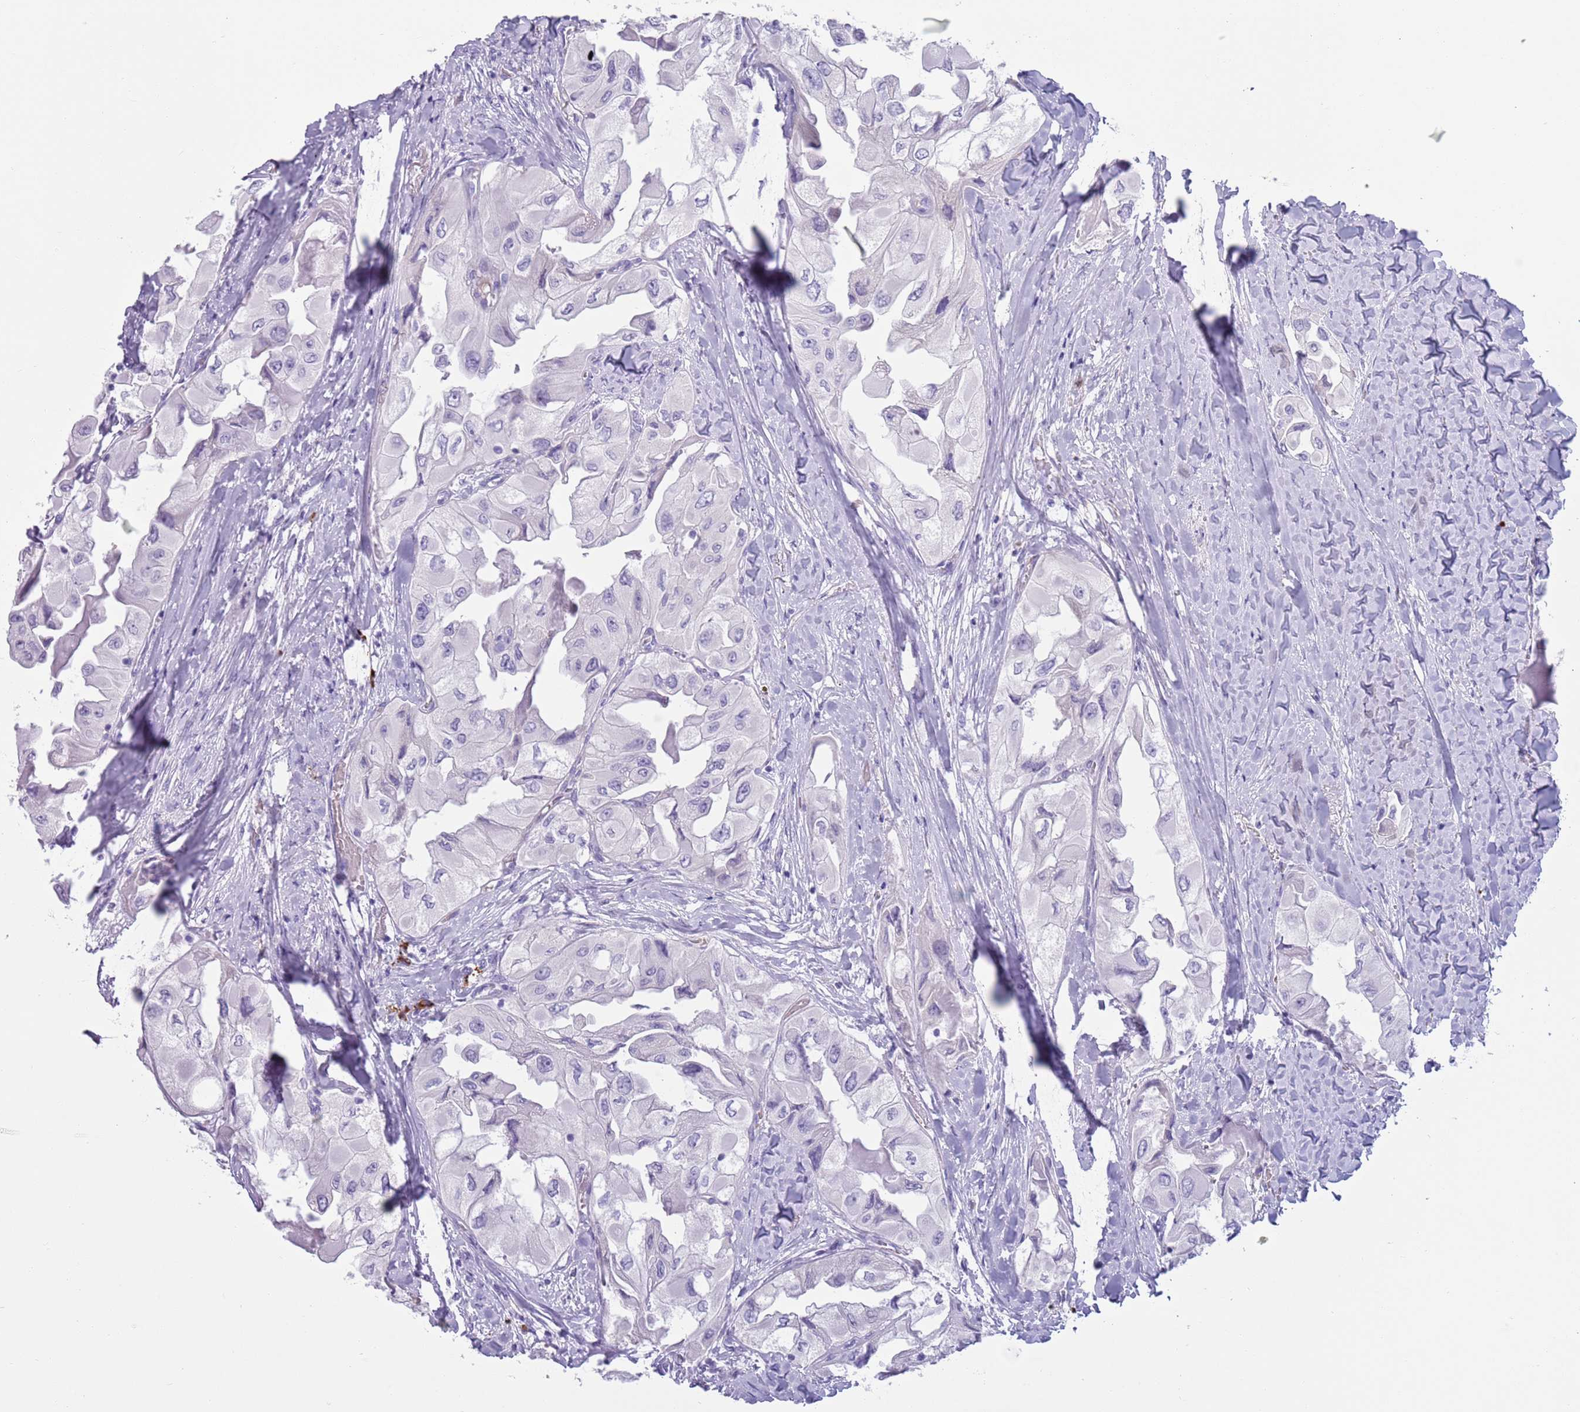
{"staining": {"intensity": "negative", "quantity": "none", "location": "none"}, "tissue": "thyroid cancer", "cell_type": "Tumor cells", "image_type": "cancer", "snomed": [{"axis": "morphology", "description": "Normal tissue, NOS"}, {"axis": "morphology", "description": "Papillary adenocarcinoma, NOS"}, {"axis": "topography", "description": "Thyroid gland"}], "caption": "A micrograph of human papillary adenocarcinoma (thyroid) is negative for staining in tumor cells.", "gene": "LY6G5B", "patient": {"sex": "female", "age": 59}}